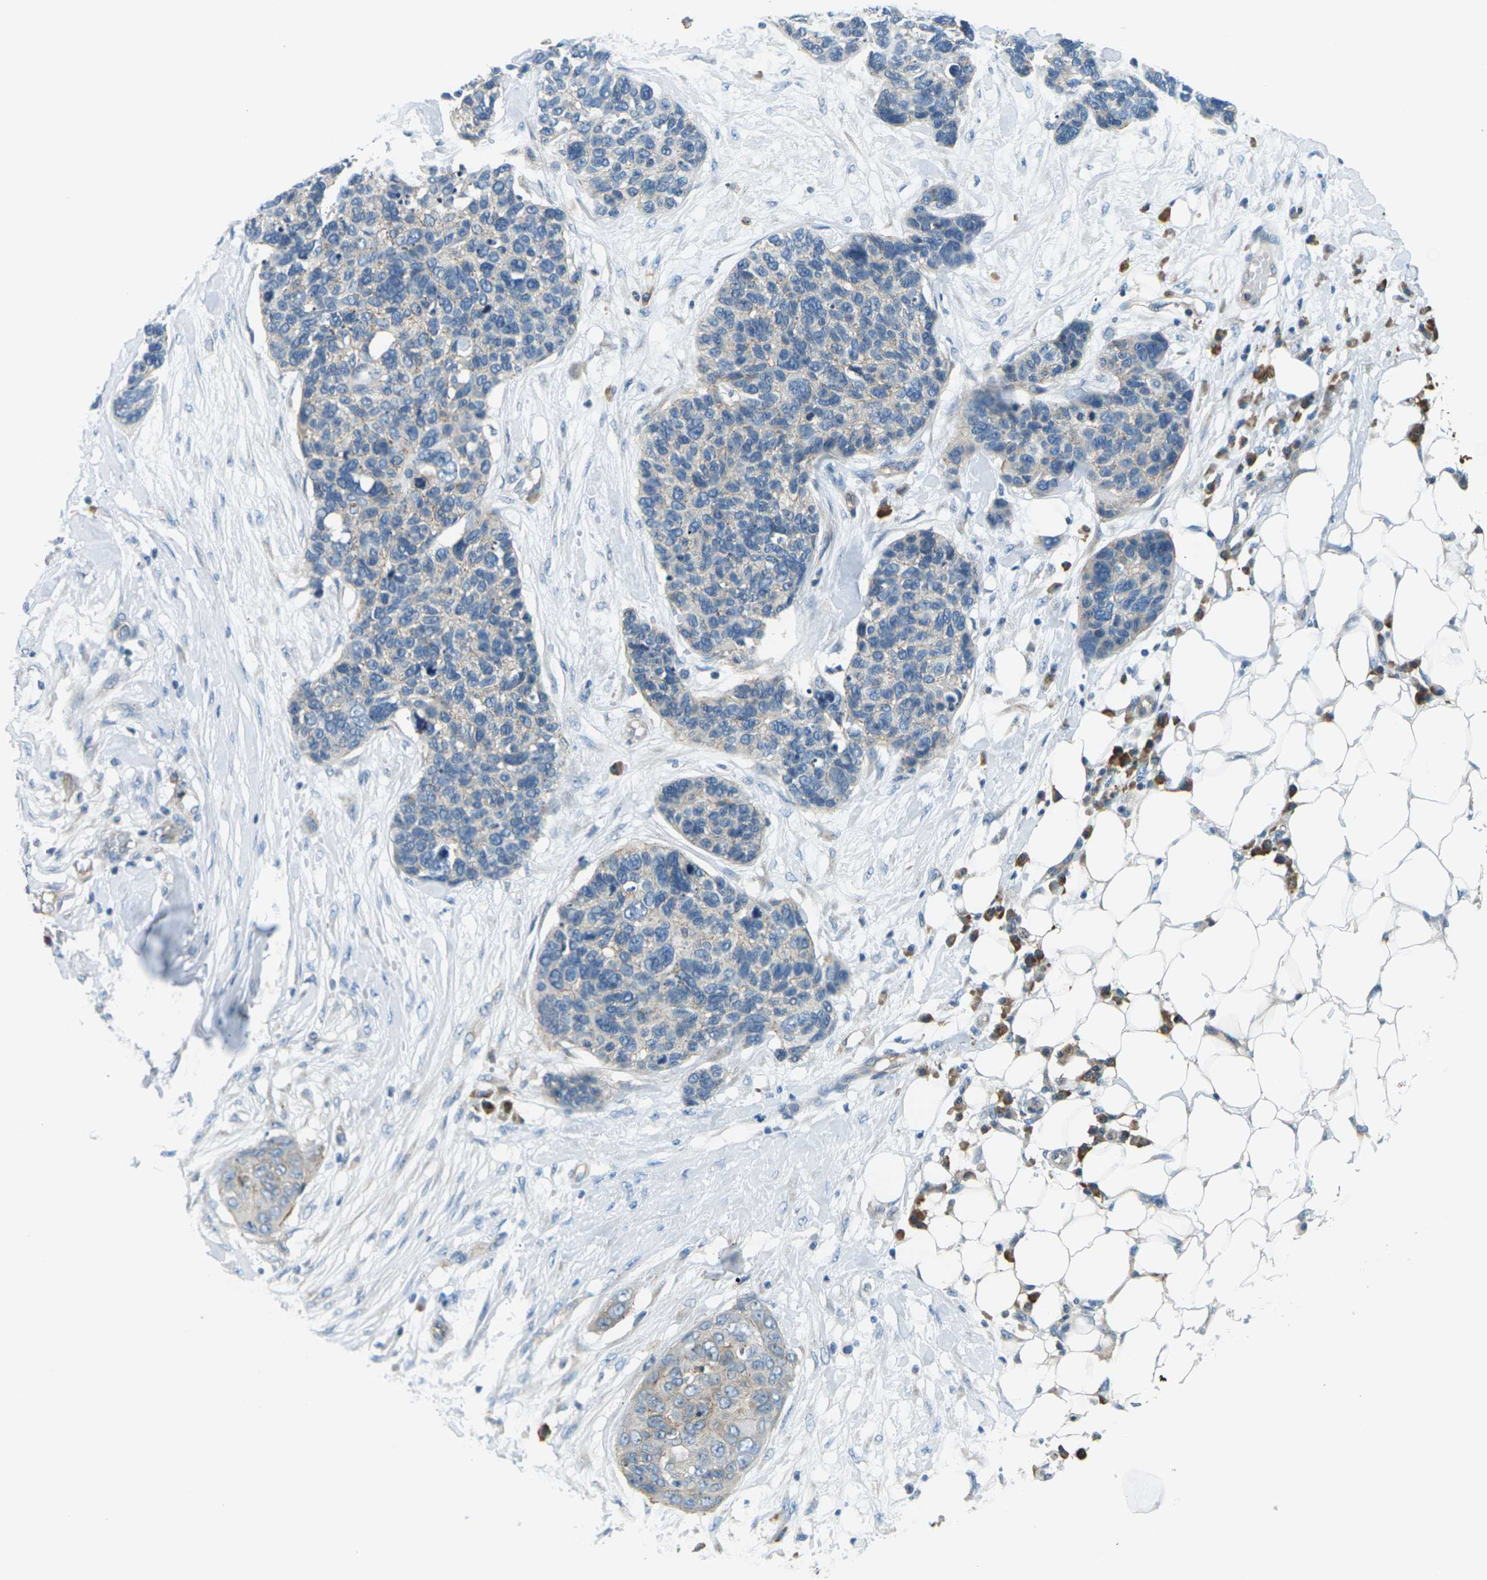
{"staining": {"intensity": "moderate", "quantity": "25%-75%", "location": "cytoplasmic/membranous"}, "tissue": "skin cancer", "cell_type": "Tumor cells", "image_type": "cancer", "snomed": [{"axis": "morphology", "description": "Squamous cell carcinoma in situ, NOS"}, {"axis": "morphology", "description": "Squamous cell carcinoma, NOS"}, {"axis": "topography", "description": "Skin"}], "caption": "Immunohistochemical staining of human squamous cell carcinoma in situ (skin) shows moderate cytoplasmic/membranous protein positivity in about 25%-75% of tumor cells.", "gene": "SLC13A3", "patient": {"sex": "male", "age": 93}}